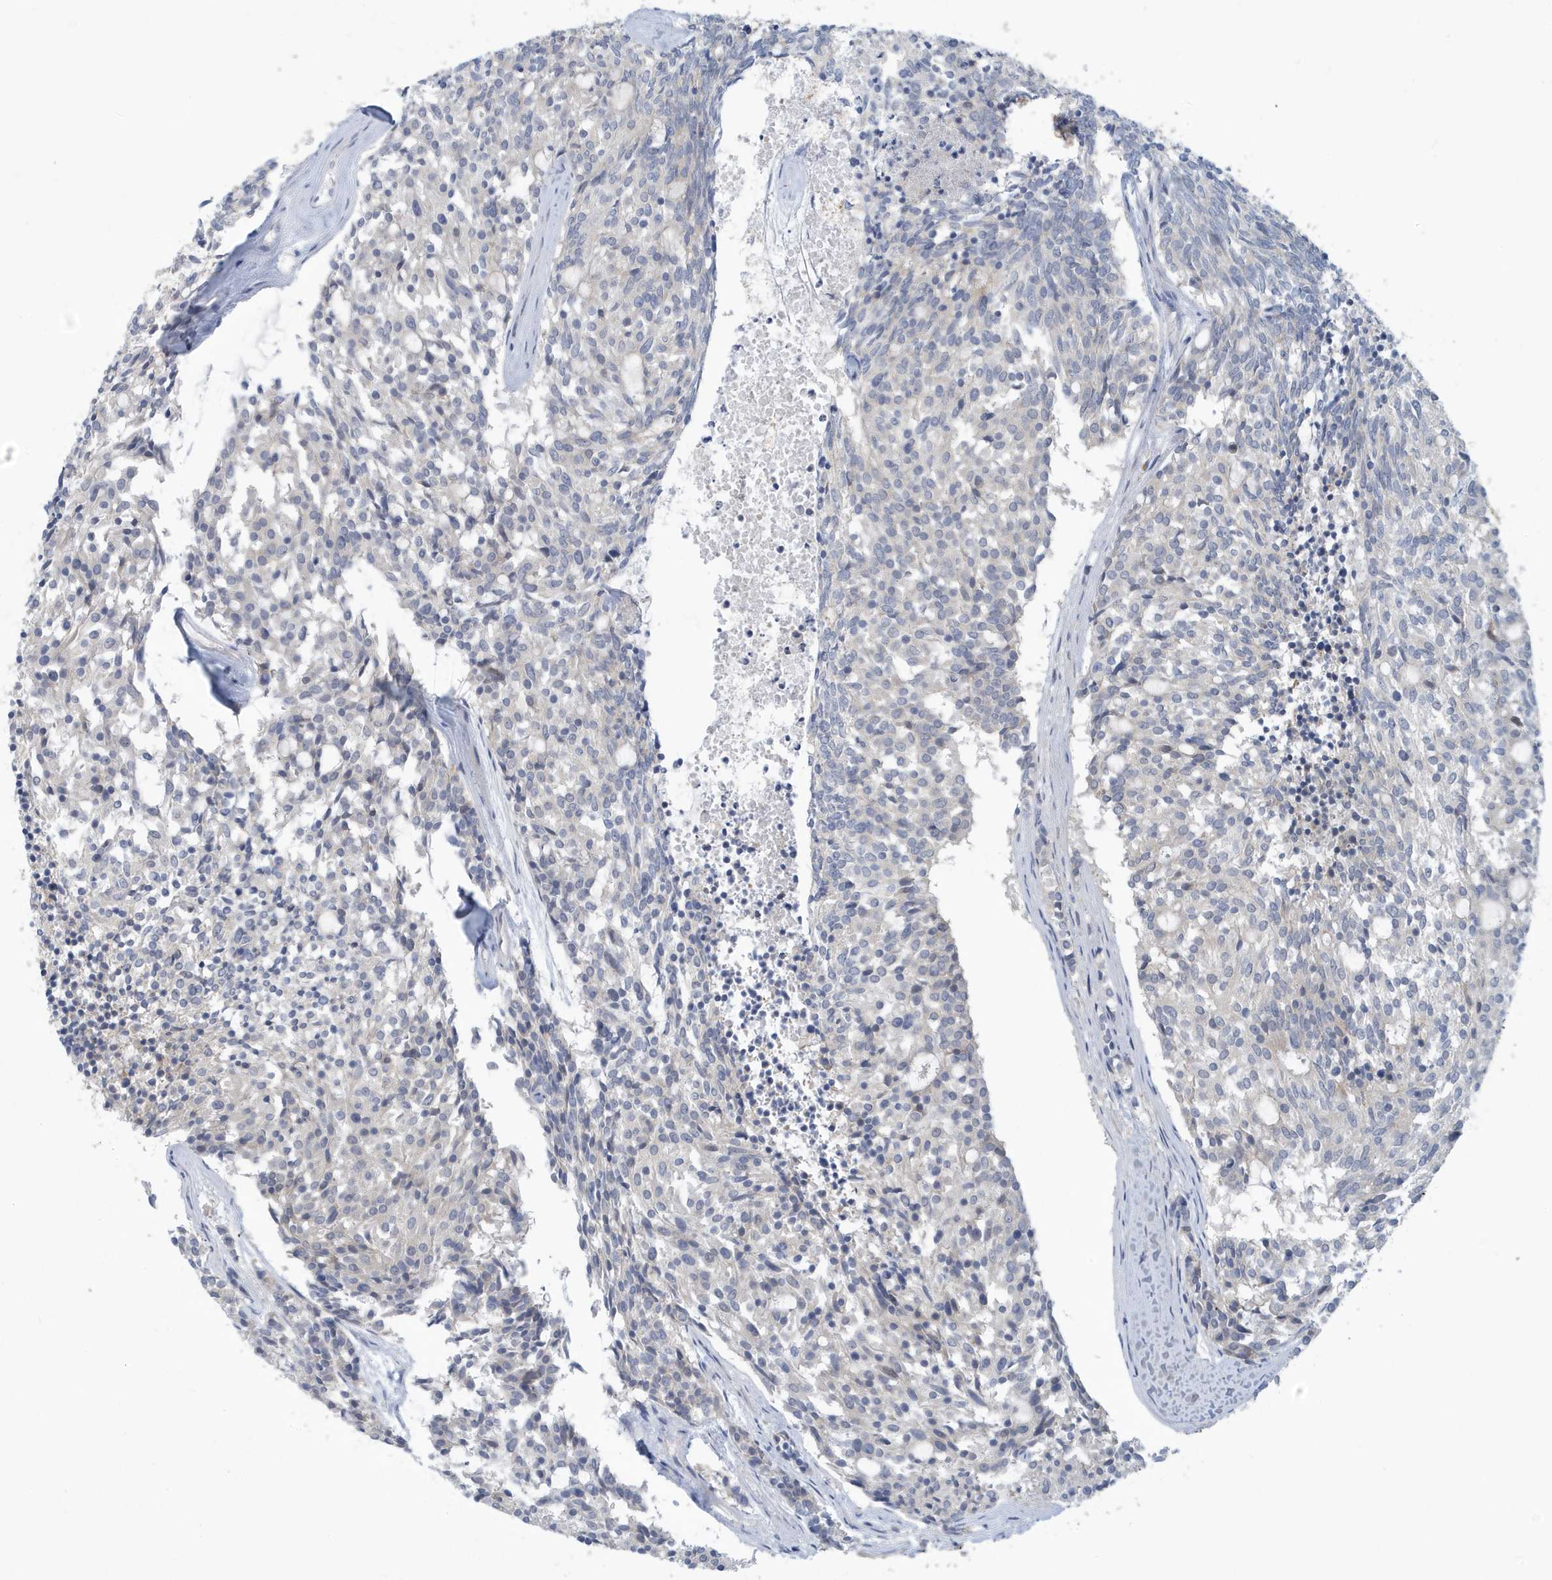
{"staining": {"intensity": "negative", "quantity": "none", "location": "none"}, "tissue": "carcinoid", "cell_type": "Tumor cells", "image_type": "cancer", "snomed": [{"axis": "morphology", "description": "Carcinoid, malignant, NOS"}, {"axis": "topography", "description": "Pancreas"}], "caption": "There is no significant expression in tumor cells of carcinoid (malignant).", "gene": "VTA1", "patient": {"sex": "female", "age": 54}}